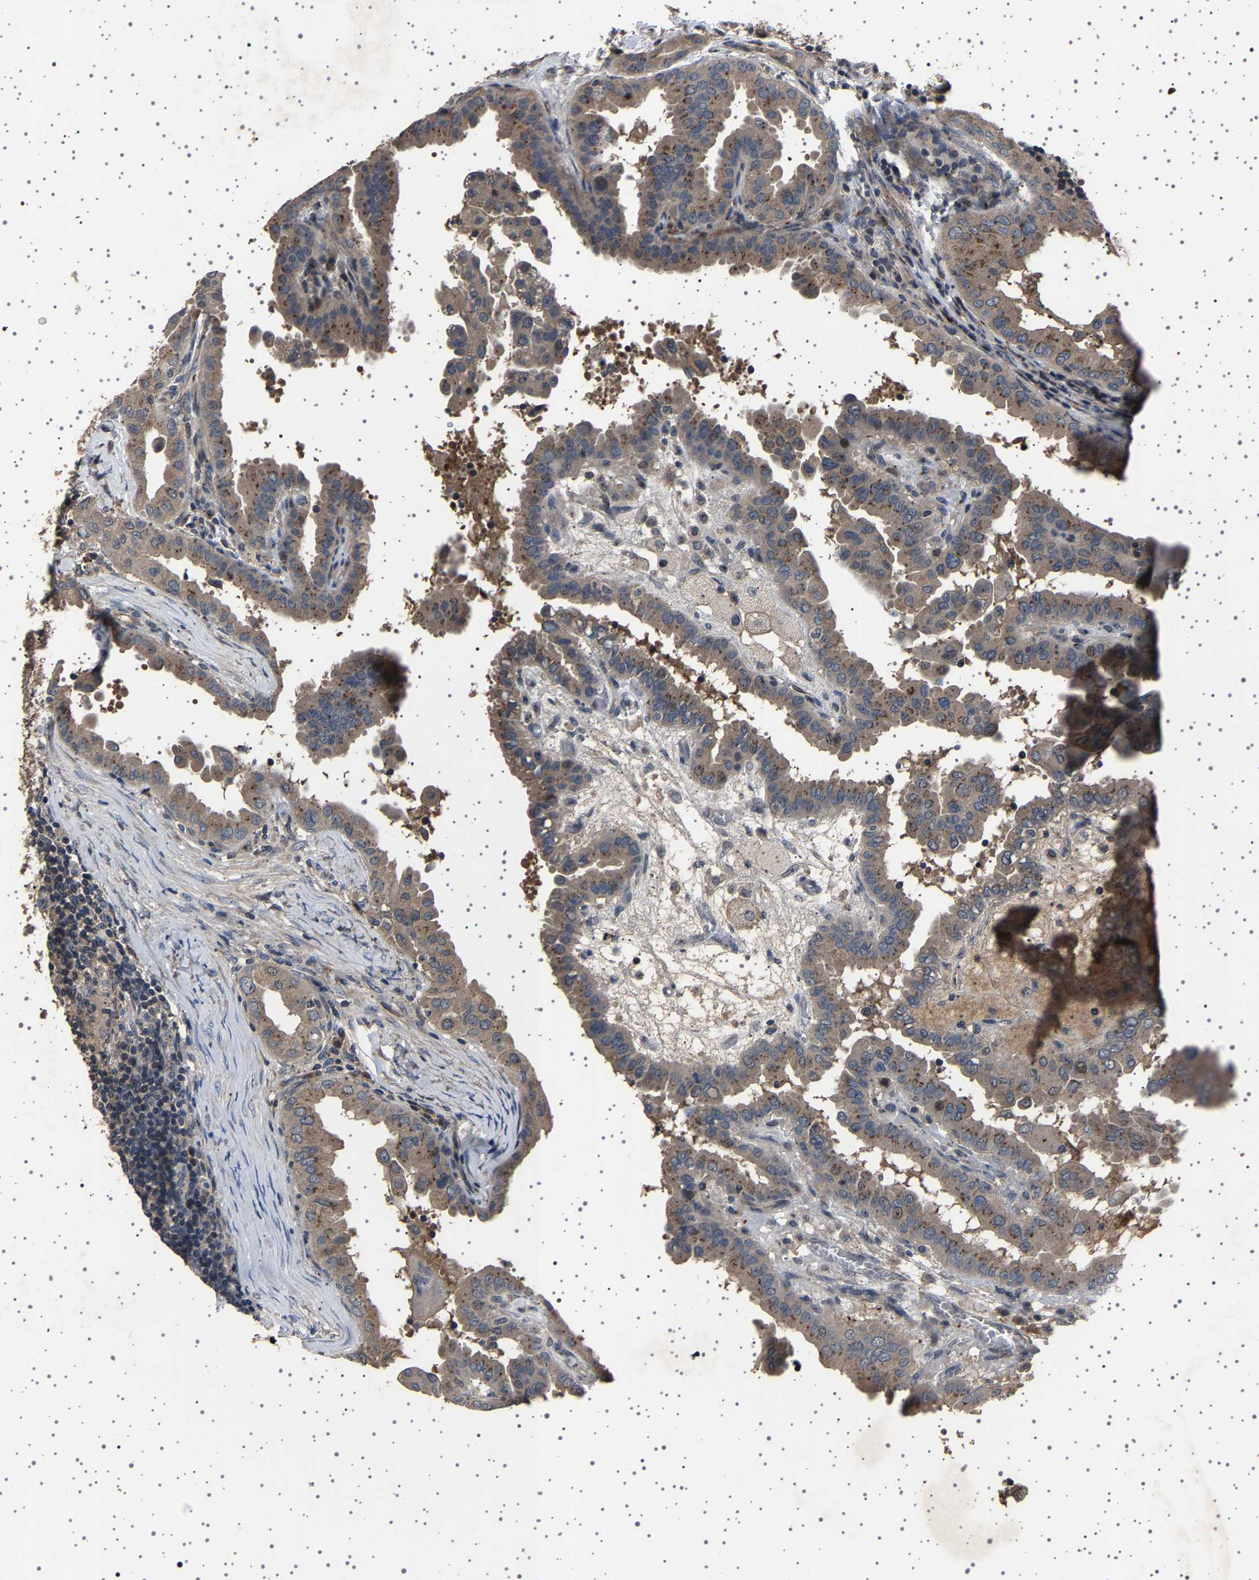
{"staining": {"intensity": "weak", "quantity": ">75%", "location": "cytoplasmic/membranous"}, "tissue": "thyroid cancer", "cell_type": "Tumor cells", "image_type": "cancer", "snomed": [{"axis": "morphology", "description": "Papillary adenocarcinoma, NOS"}, {"axis": "topography", "description": "Thyroid gland"}], "caption": "This image reveals thyroid cancer (papillary adenocarcinoma) stained with IHC to label a protein in brown. The cytoplasmic/membranous of tumor cells show weak positivity for the protein. Nuclei are counter-stained blue.", "gene": "NCKAP1", "patient": {"sex": "male", "age": 33}}